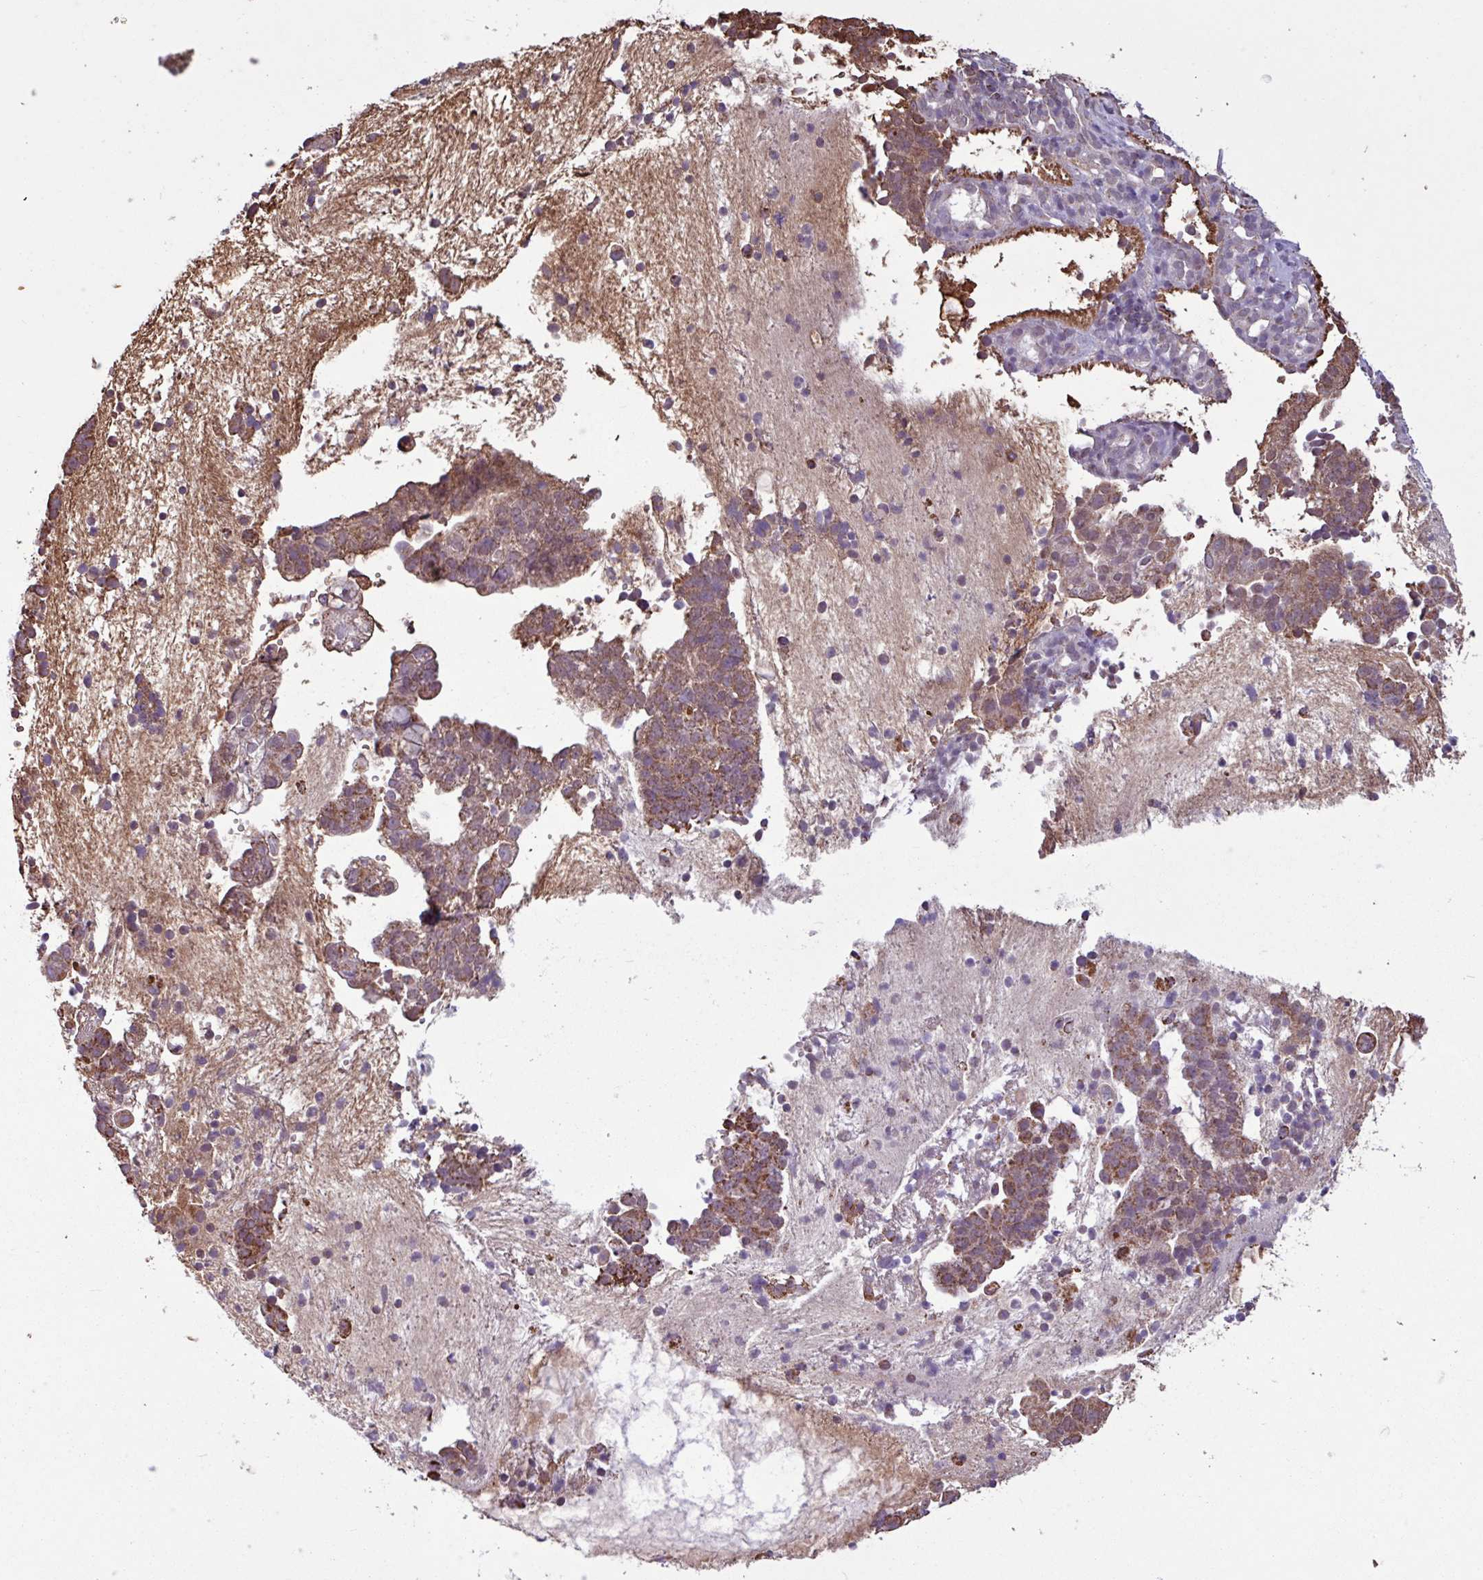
{"staining": {"intensity": "moderate", "quantity": ">75%", "location": "cytoplasmic/membranous"}, "tissue": "endometrial cancer", "cell_type": "Tumor cells", "image_type": "cancer", "snomed": [{"axis": "morphology", "description": "Adenocarcinoma, NOS"}, {"axis": "topography", "description": "Endometrium"}], "caption": "Endometrial cancer stained with DAB immunohistochemistry (IHC) shows medium levels of moderate cytoplasmic/membranous positivity in approximately >75% of tumor cells.", "gene": "ALG8", "patient": {"sex": "female", "age": 76}}